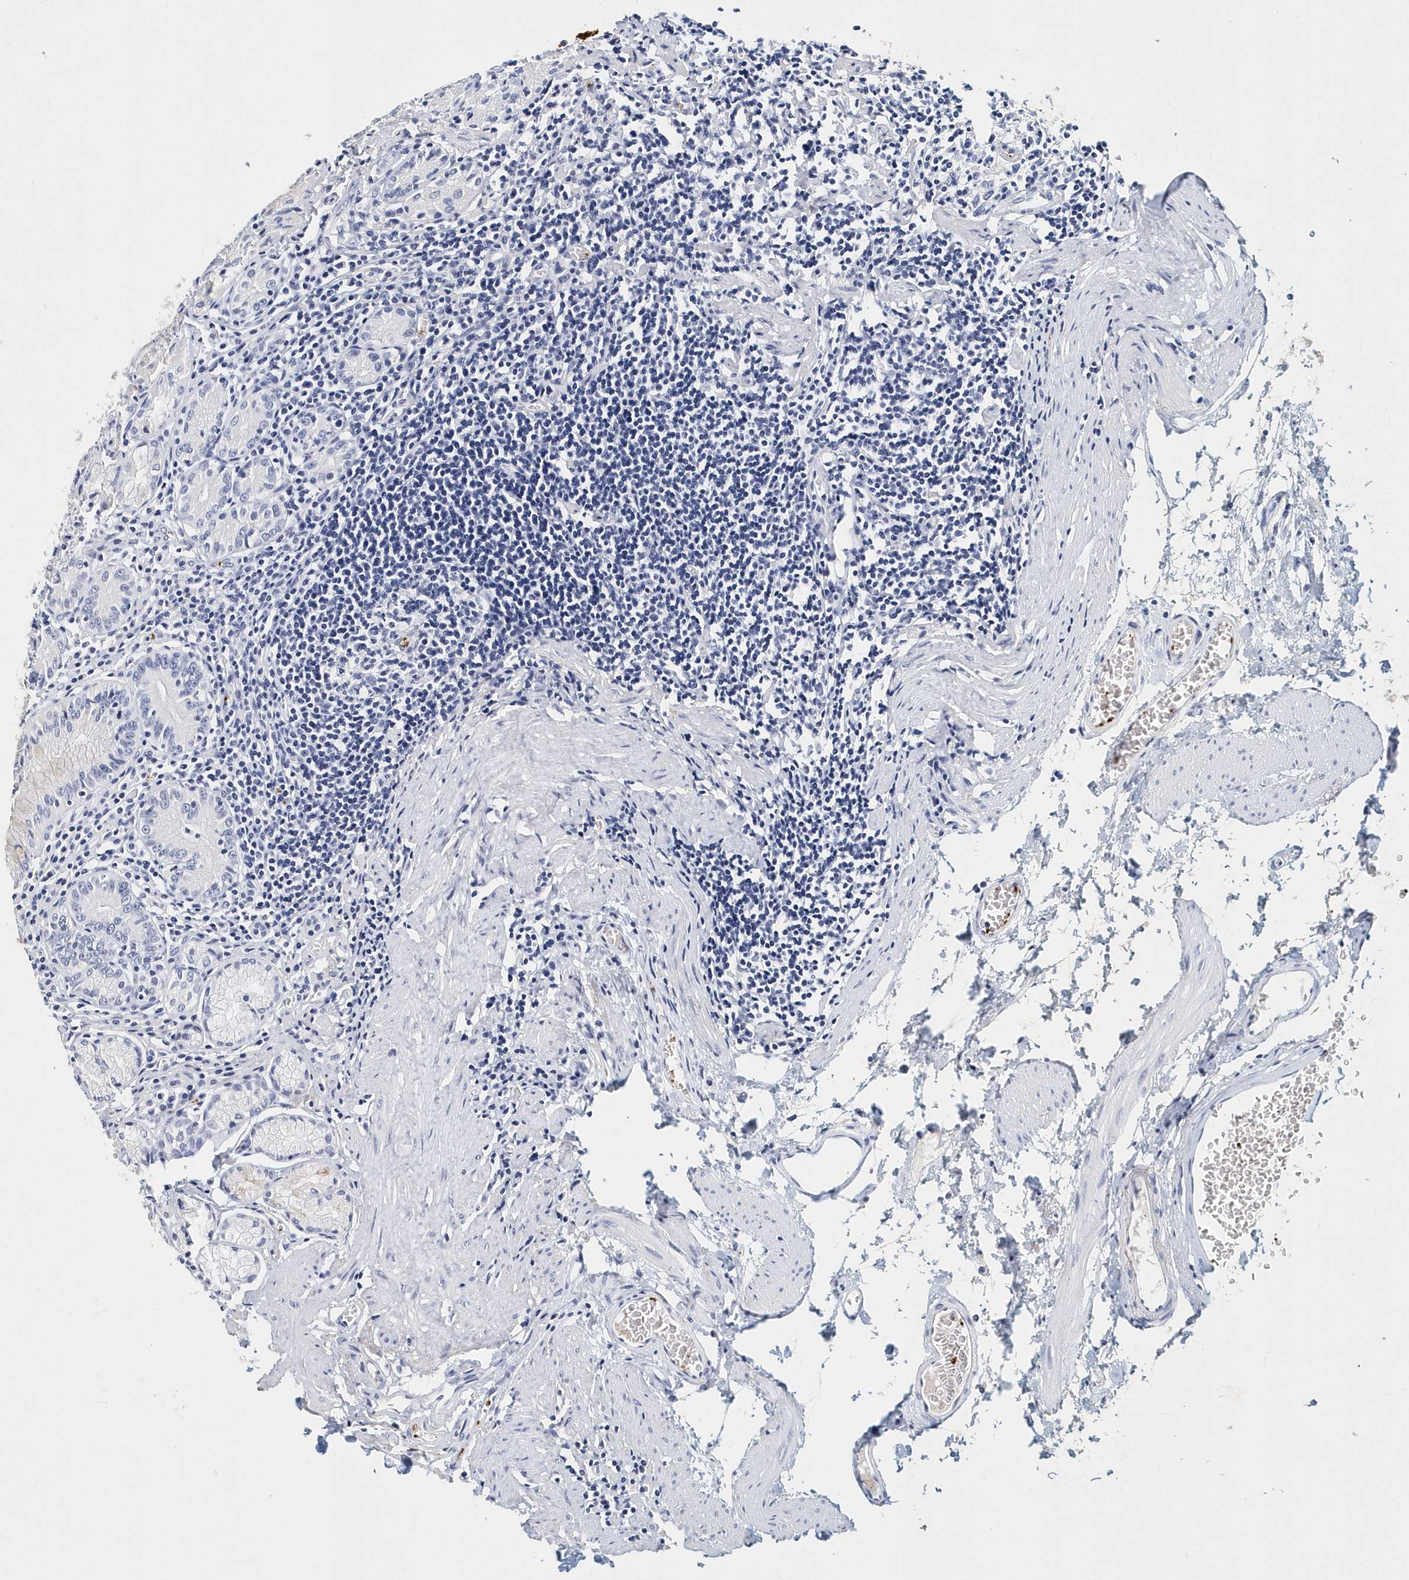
{"staining": {"intensity": "weak", "quantity": "<25%", "location": "cytoplasmic/membranous"}, "tissue": "stomach", "cell_type": "Glandular cells", "image_type": "normal", "snomed": [{"axis": "morphology", "description": "Normal tissue, NOS"}, {"axis": "topography", "description": "Stomach"}], "caption": "Immunohistochemistry histopathology image of normal stomach stained for a protein (brown), which shows no staining in glandular cells.", "gene": "ITGA2B", "patient": {"sex": "male", "age": 55}}